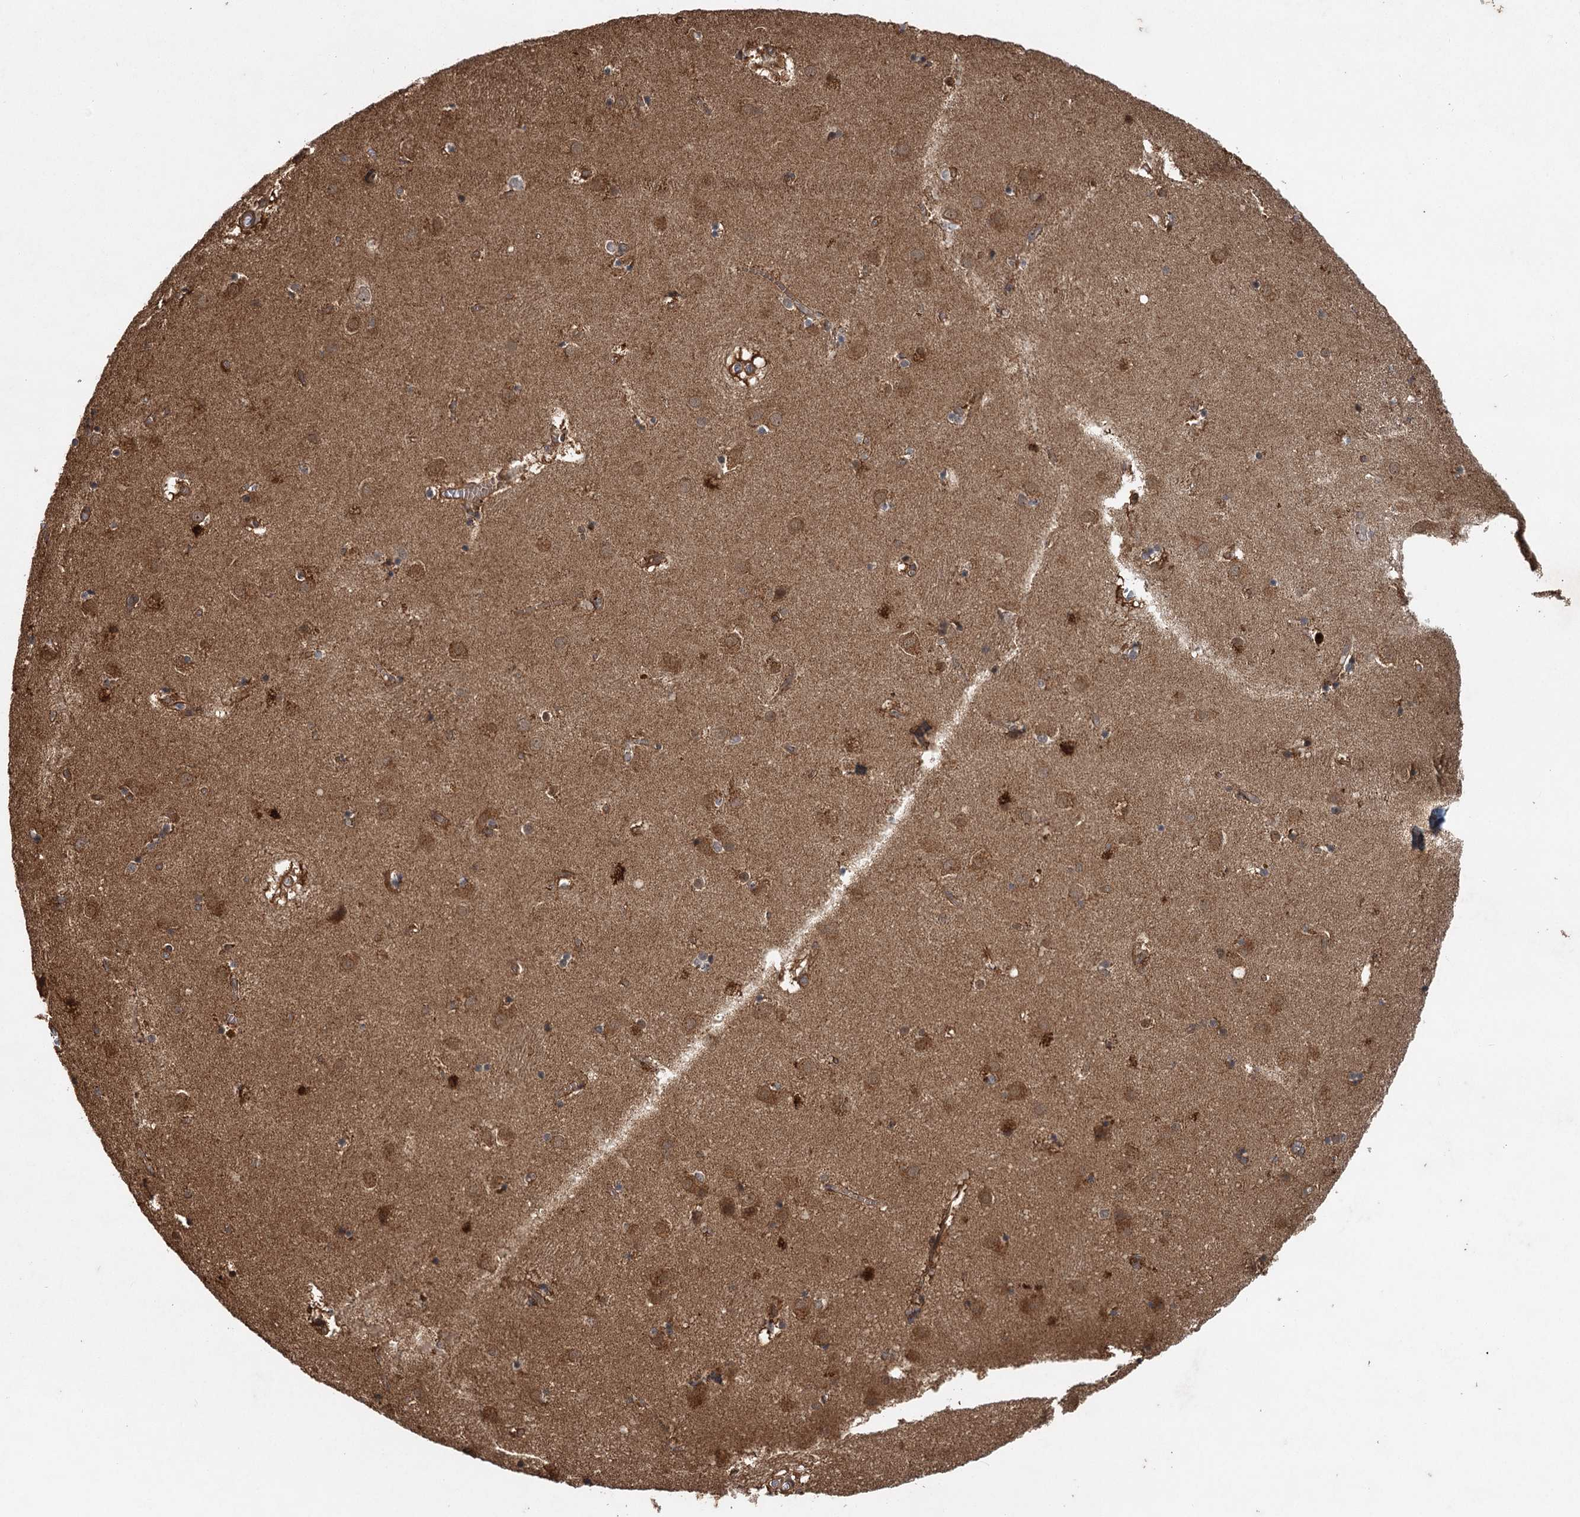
{"staining": {"intensity": "moderate", "quantity": "25%-75%", "location": "cytoplasmic/membranous"}, "tissue": "caudate", "cell_type": "Glial cells", "image_type": "normal", "snomed": [{"axis": "morphology", "description": "Normal tissue, NOS"}, {"axis": "topography", "description": "Lateral ventricle wall"}], "caption": "The photomicrograph reveals a brown stain indicating the presence of a protein in the cytoplasmic/membranous of glial cells in caudate. The protein of interest is stained brown, and the nuclei are stained in blue (DAB (3,3'-diaminobenzidine) IHC with brightfield microscopy, high magnification).", "gene": "INSIG2", "patient": {"sex": "male", "age": 70}}